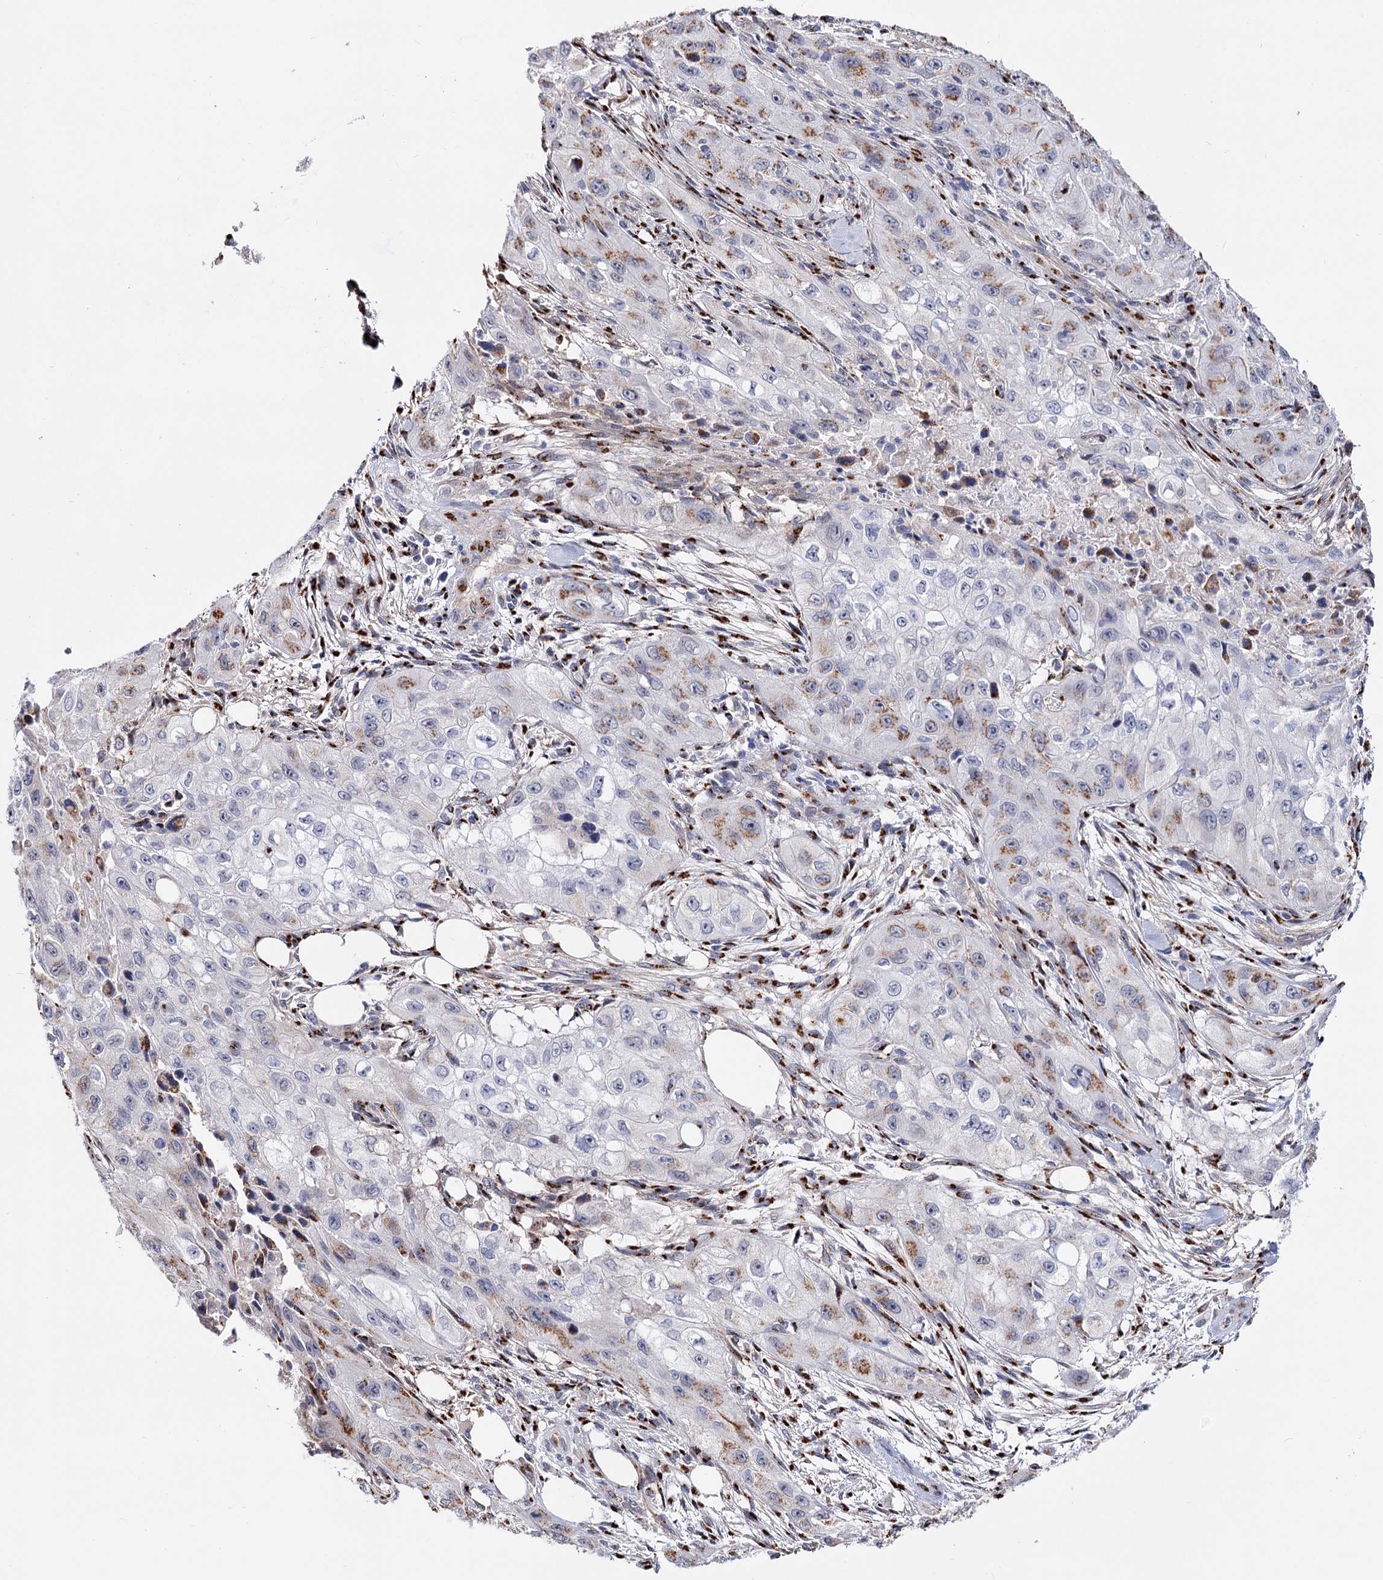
{"staining": {"intensity": "moderate", "quantity": "25%-75%", "location": "cytoplasmic/membranous"}, "tissue": "skin cancer", "cell_type": "Tumor cells", "image_type": "cancer", "snomed": [{"axis": "morphology", "description": "Squamous cell carcinoma, NOS"}, {"axis": "topography", "description": "Skin"}, {"axis": "topography", "description": "Subcutis"}], "caption": "Human skin squamous cell carcinoma stained with a brown dye exhibits moderate cytoplasmic/membranous positive expression in approximately 25%-75% of tumor cells.", "gene": "C11orf96", "patient": {"sex": "male", "age": 73}}